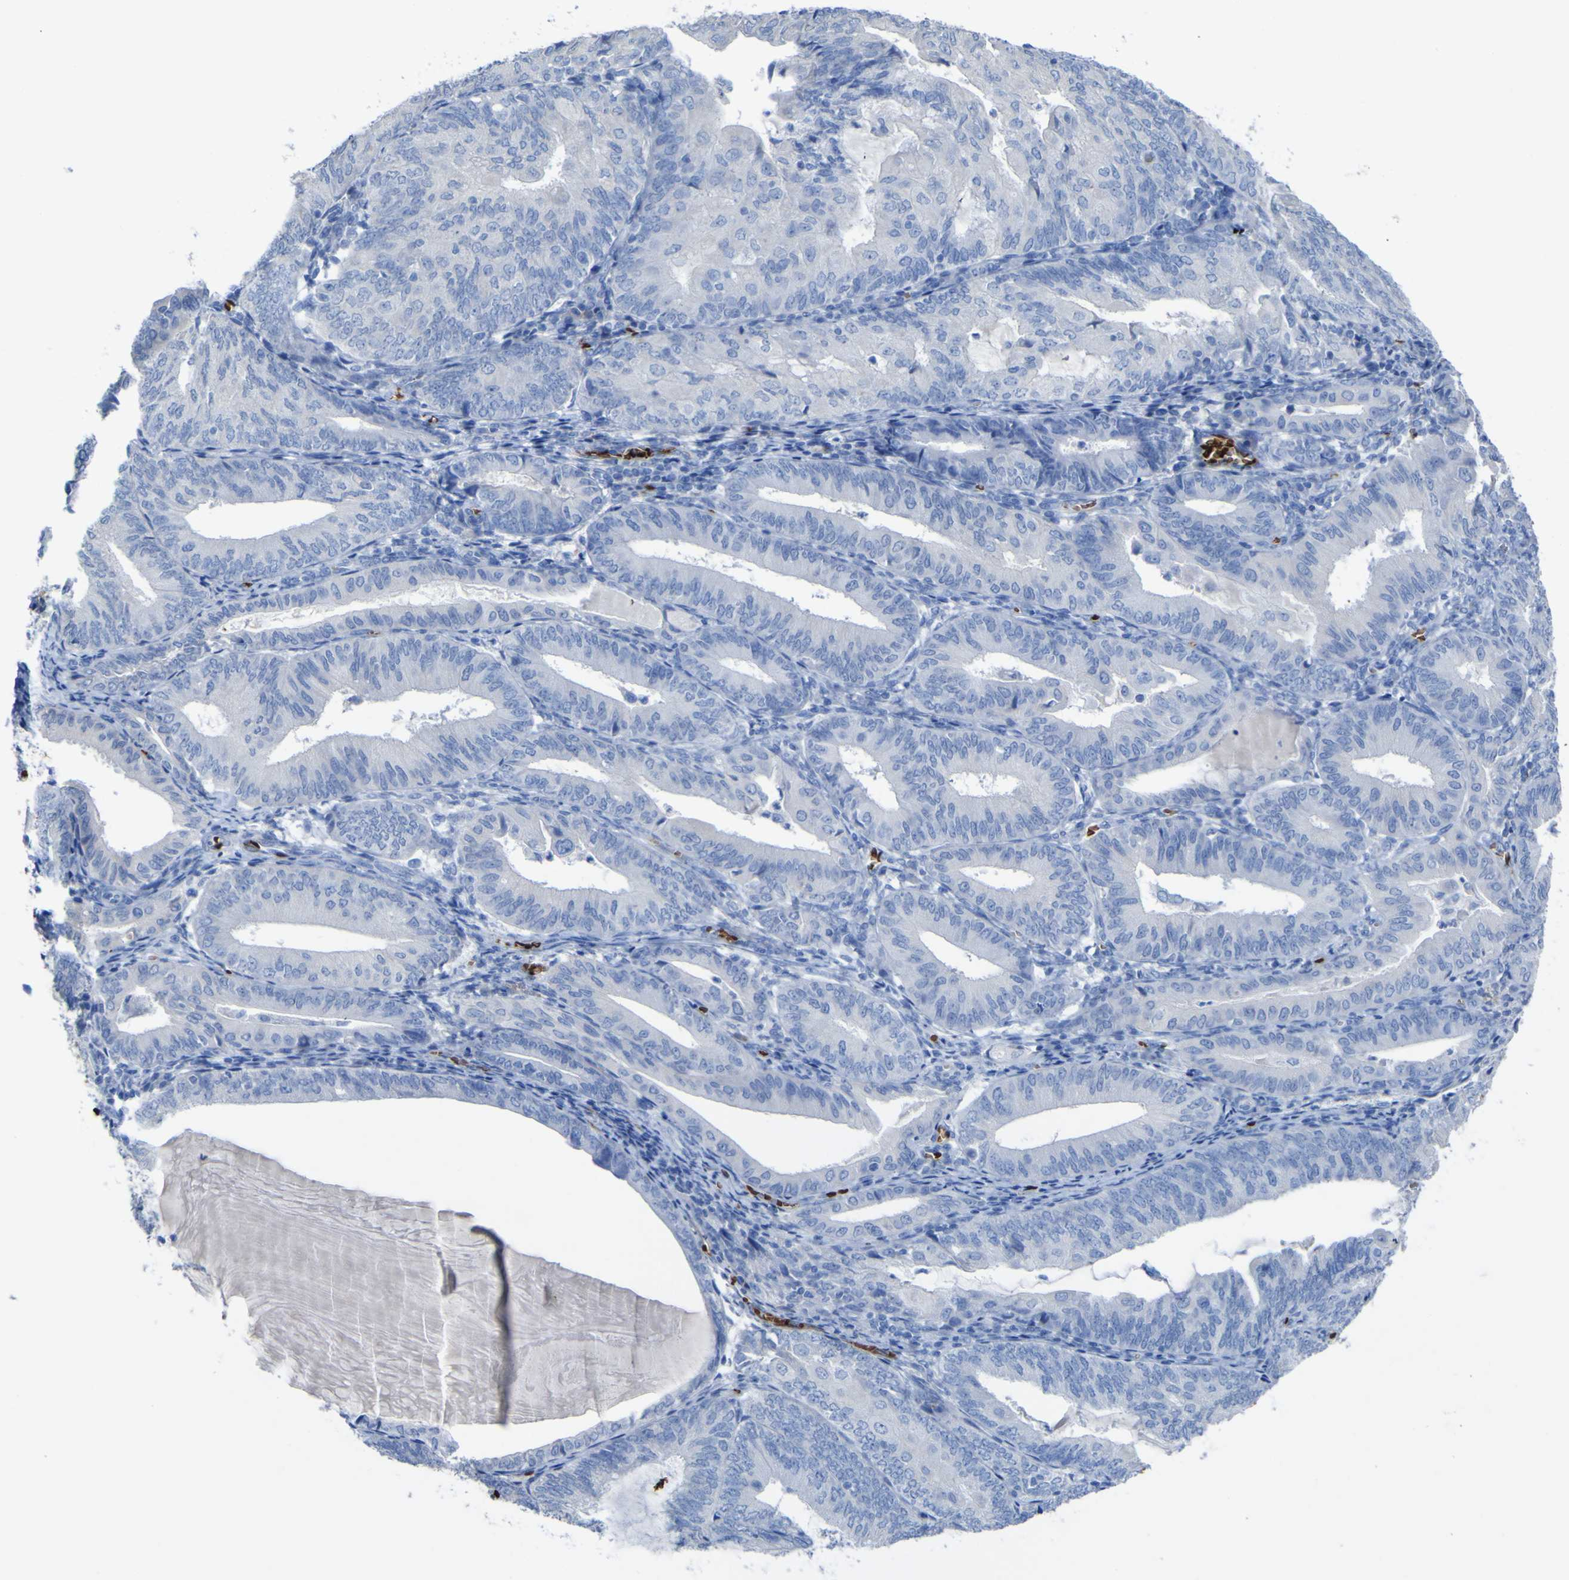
{"staining": {"intensity": "negative", "quantity": "none", "location": "none"}, "tissue": "endometrial cancer", "cell_type": "Tumor cells", "image_type": "cancer", "snomed": [{"axis": "morphology", "description": "Adenocarcinoma, NOS"}, {"axis": "topography", "description": "Endometrium"}], "caption": "The photomicrograph reveals no staining of tumor cells in adenocarcinoma (endometrial). (DAB IHC with hematoxylin counter stain).", "gene": "GCM1", "patient": {"sex": "female", "age": 81}}